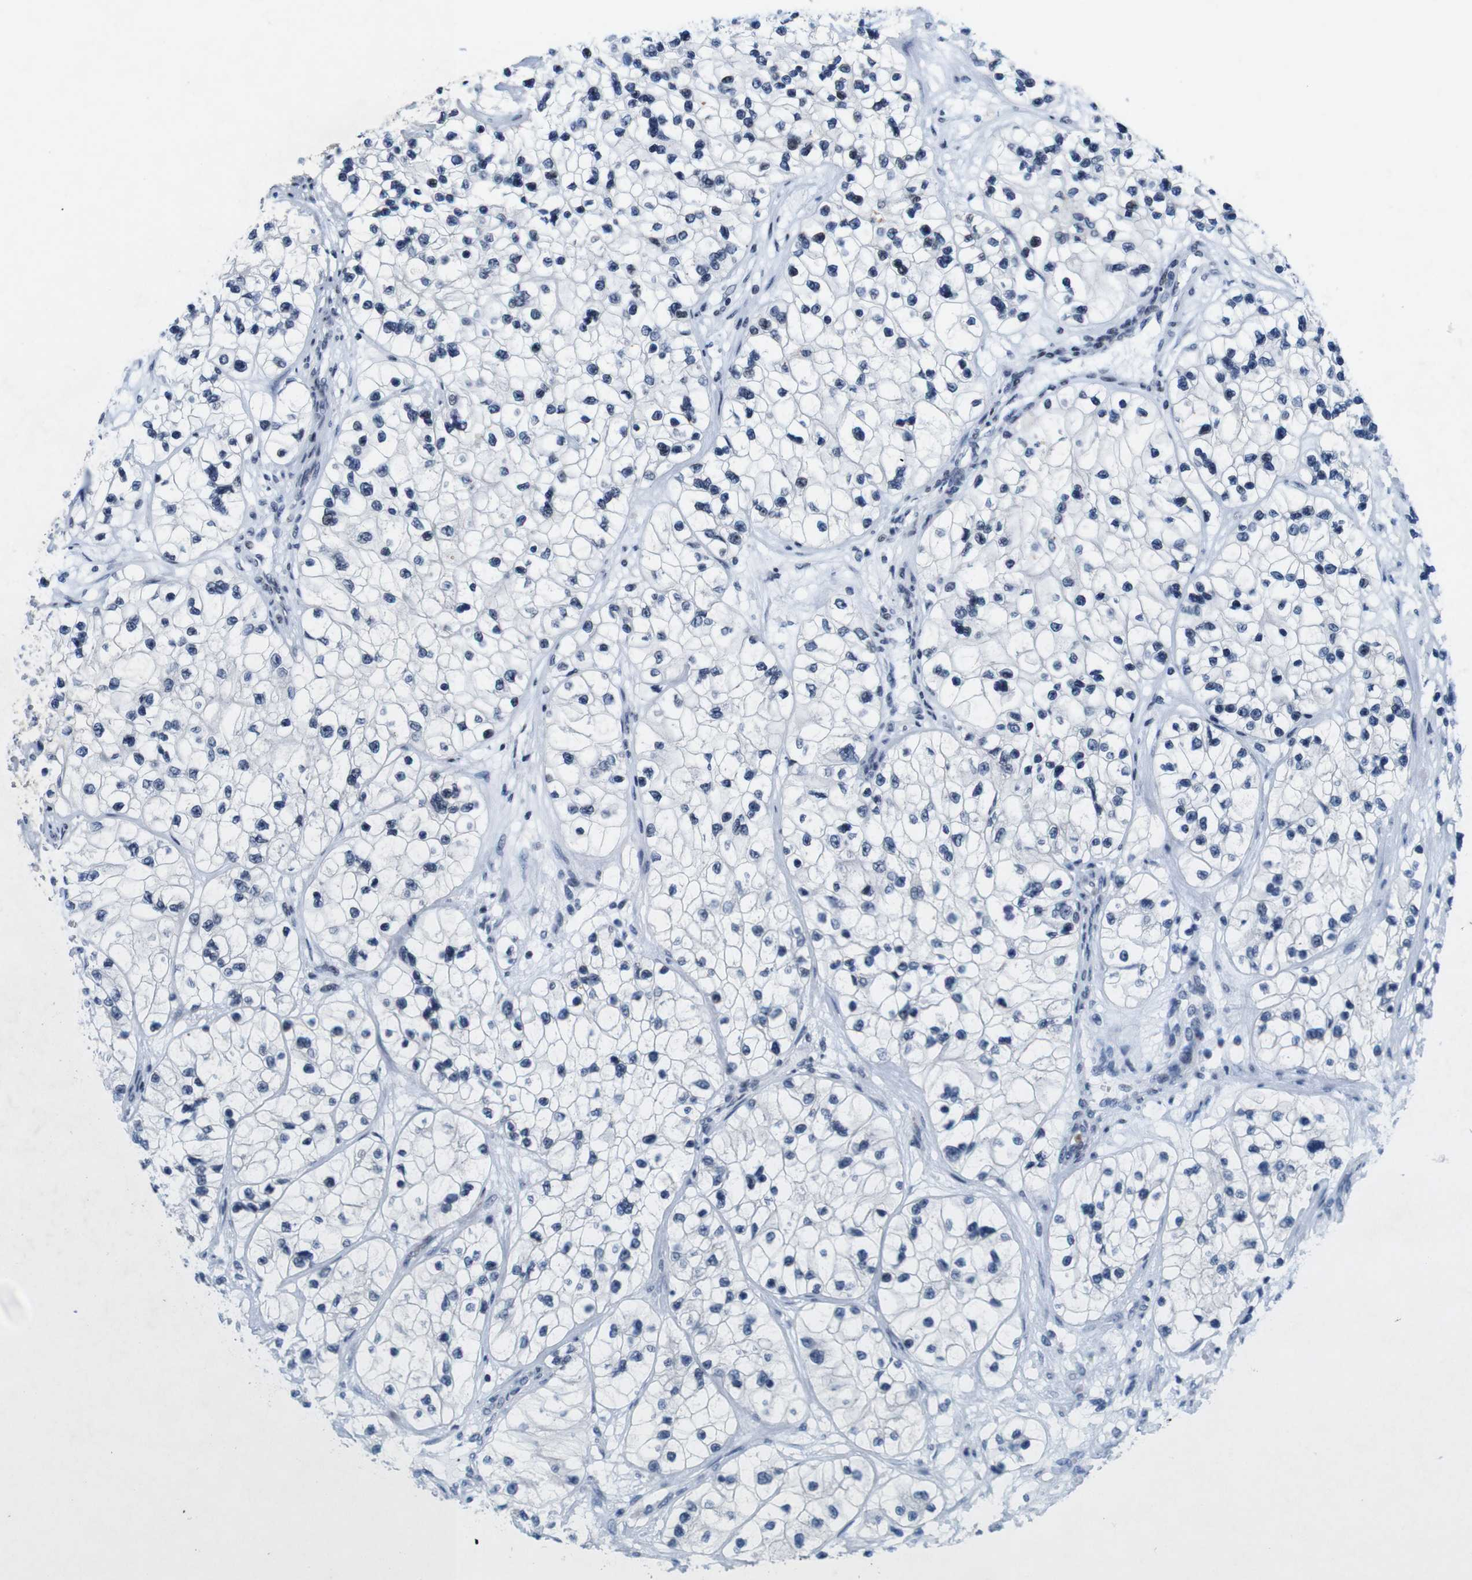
{"staining": {"intensity": "weak", "quantity": "<25%", "location": "nuclear"}, "tissue": "renal cancer", "cell_type": "Tumor cells", "image_type": "cancer", "snomed": [{"axis": "morphology", "description": "Adenocarcinoma, NOS"}, {"axis": "topography", "description": "Kidney"}], "caption": "The IHC histopathology image has no significant staining in tumor cells of renal cancer tissue.", "gene": "MAGEH1", "patient": {"sex": "female", "age": 57}}